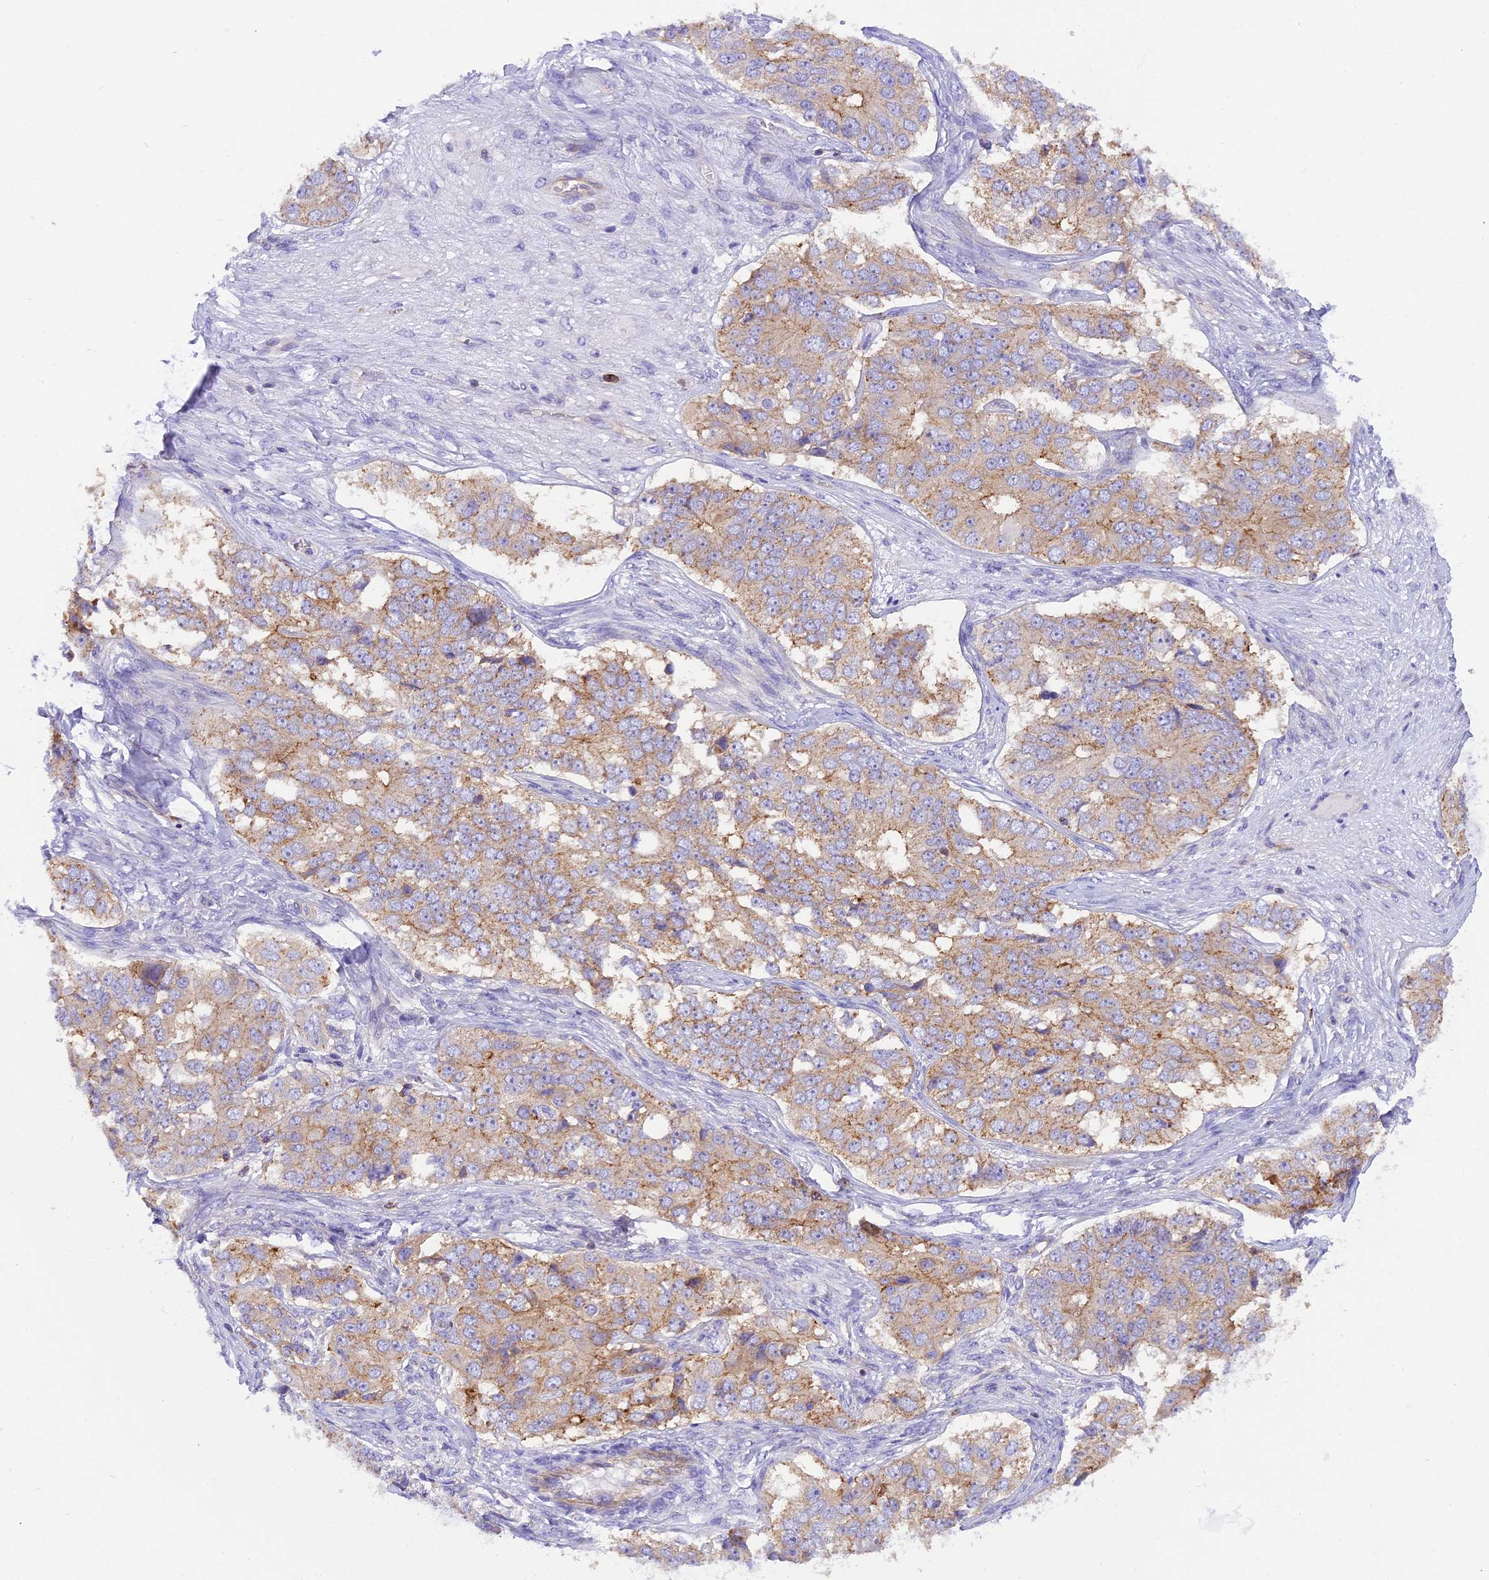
{"staining": {"intensity": "weak", "quantity": "25%-75%", "location": "cytoplasmic/membranous"}, "tissue": "ovarian cancer", "cell_type": "Tumor cells", "image_type": "cancer", "snomed": [{"axis": "morphology", "description": "Carcinoma, endometroid"}, {"axis": "topography", "description": "Ovary"}], "caption": "A micrograph showing weak cytoplasmic/membranous staining in about 25%-75% of tumor cells in ovarian cancer, as visualized by brown immunohistochemical staining.", "gene": "FAM193A", "patient": {"sex": "female", "age": 51}}